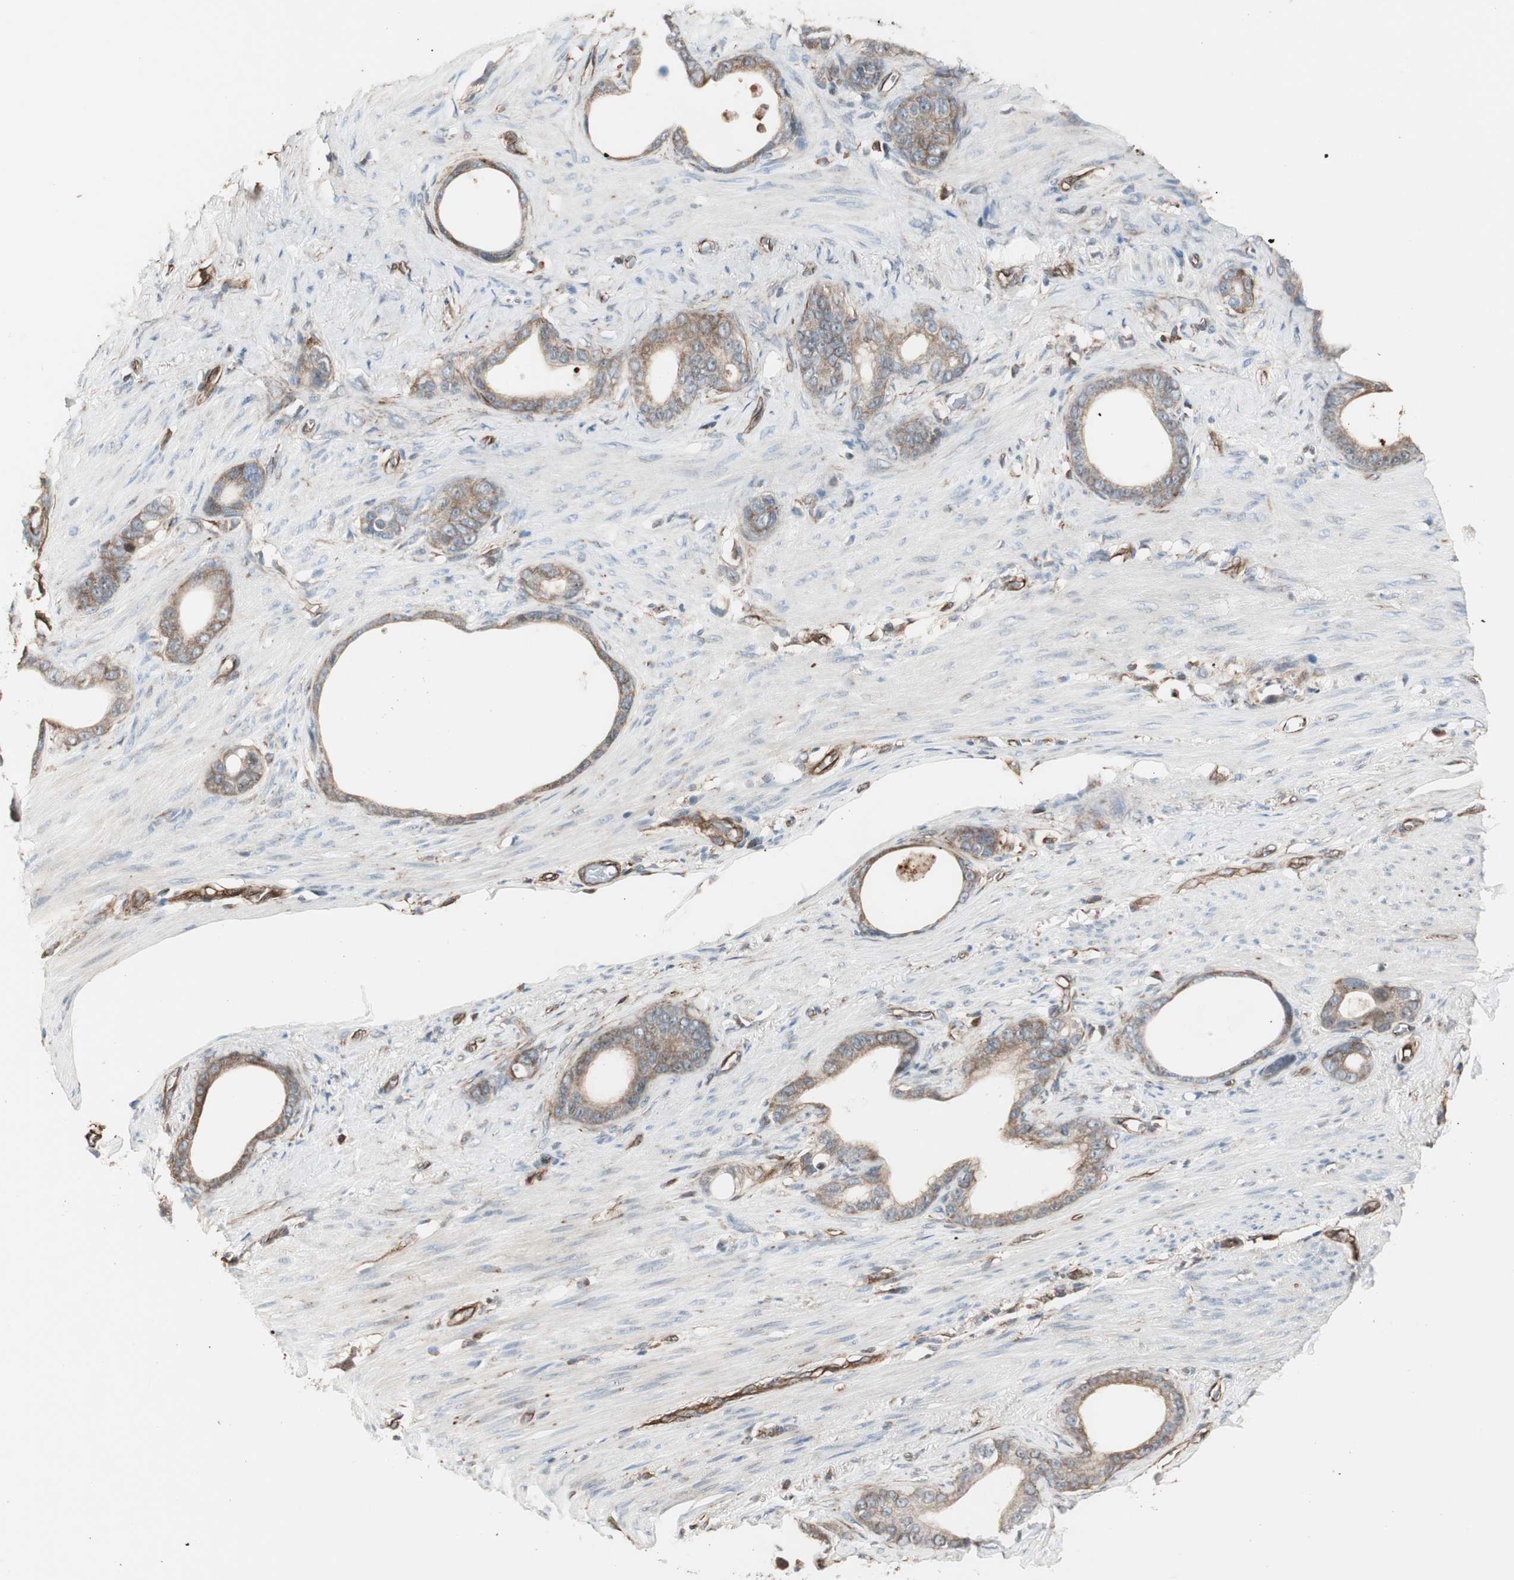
{"staining": {"intensity": "weak", "quantity": ">75%", "location": "cytoplasmic/membranous"}, "tissue": "stomach cancer", "cell_type": "Tumor cells", "image_type": "cancer", "snomed": [{"axis": "morphology", "description": "Adenocarcinoma, NOS"}, {"axis": "topography", "description": "Stomach"}], "caption": "Brown immunohistochemical staining in stomach cancer reveals weak cytoplasmic/membranous expression in approximately >75% of tumor cells.", "gene": "MAD2L2", "patient": {"sex": "female", "age": 75}}